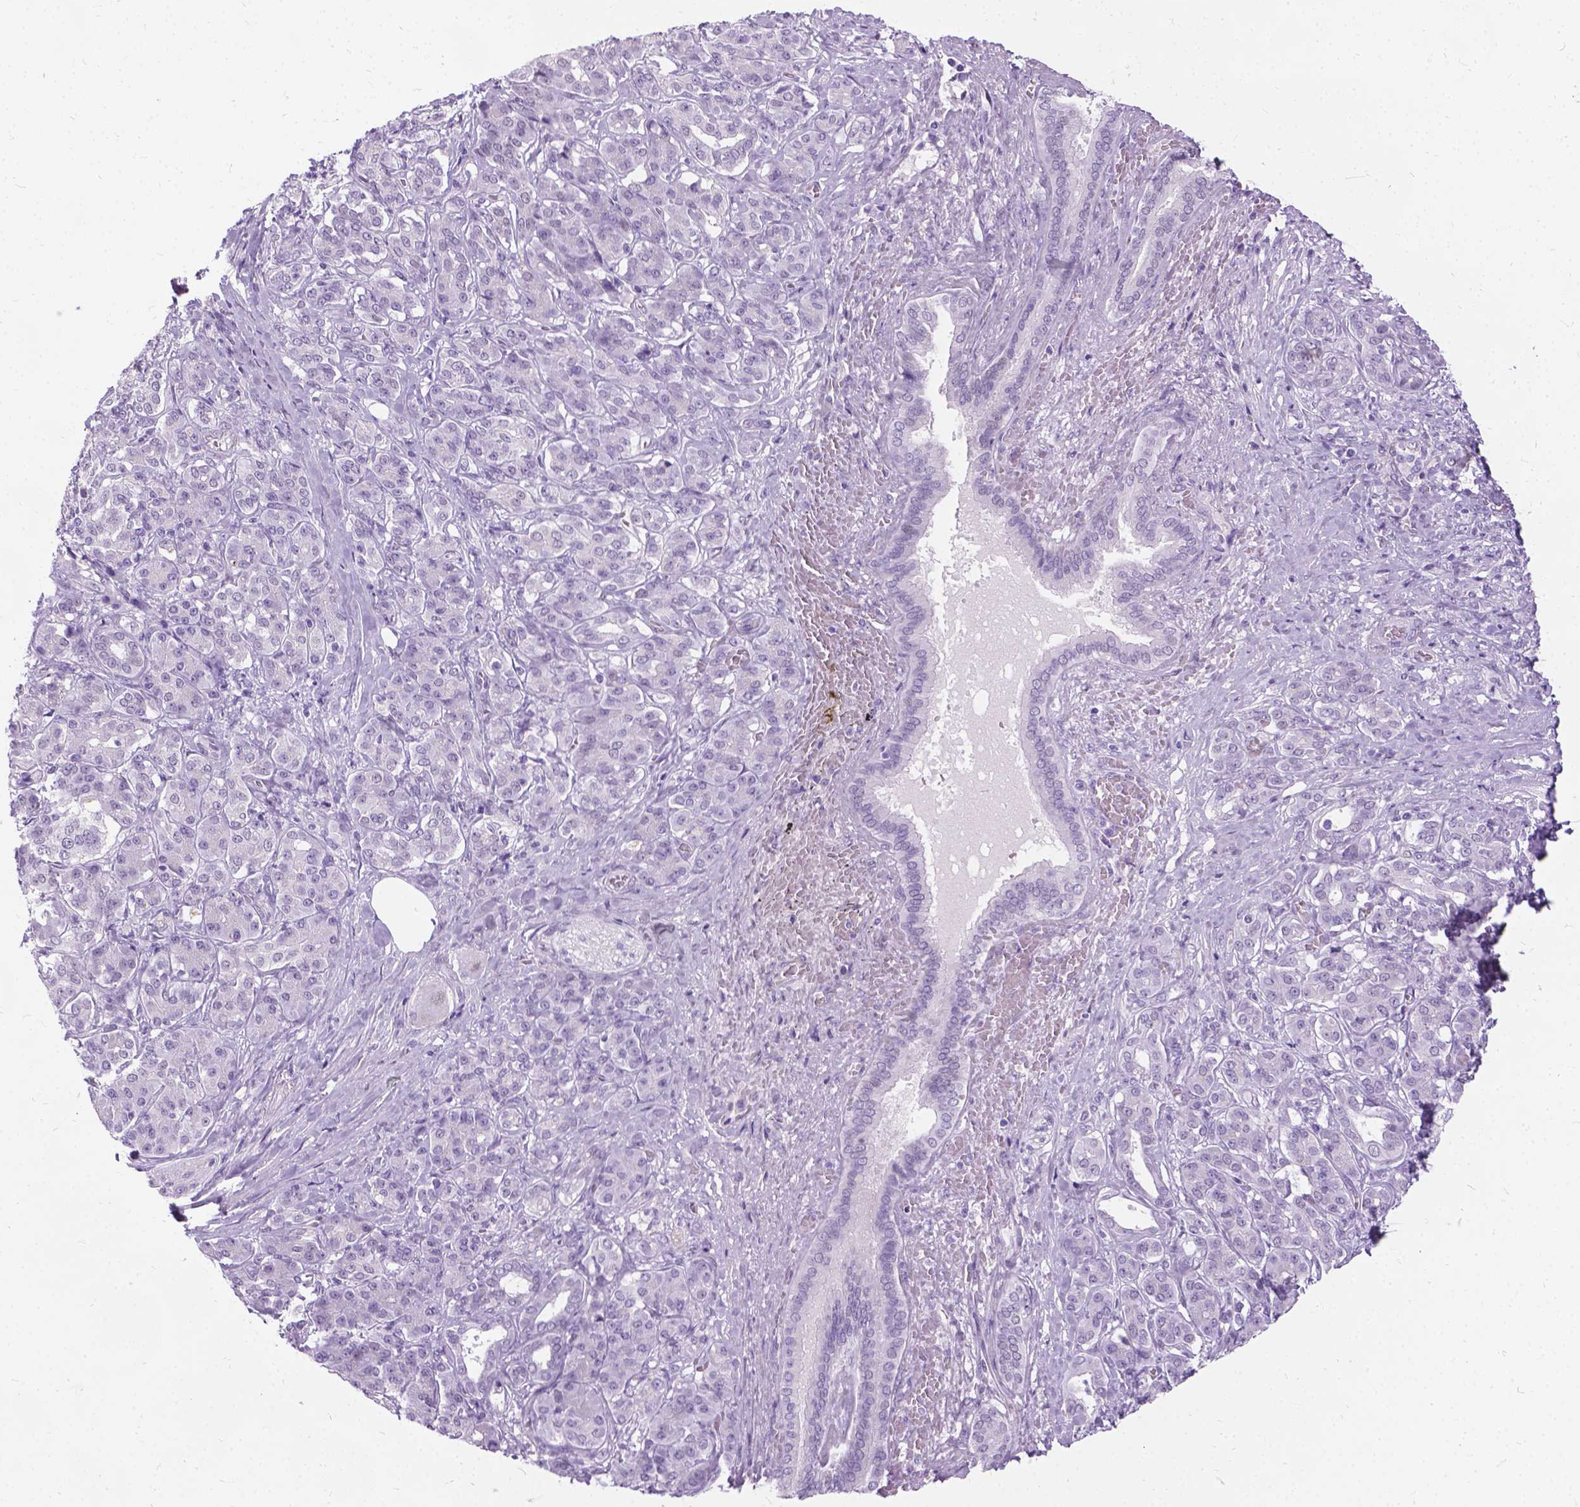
{"staining": {"intensity": "negative", "quantity": "none", "location": "none"}, "tissue": "pancreatic cancer", "cell_type": "Tumor cells", "image_type": "cancer", "snomed": [{"axis": "morphology", "description": "Normal tissue, NOS"}, {"axis": "morphology", "description": "Inflammation, NOS"}, {"axis": "morphology", "description": "Adenocarcinoma, NOS"}, {"axis": "topography", "description": "Pancreas"}], "caption": "Immunohistochemistry histopathology image of human adenocarcinoma (pancreatic) stained for a protein (brown), which displays no staining in tumor cells.", "gene": "PROB1", "patient": {"sex": "male", "age": 57}}